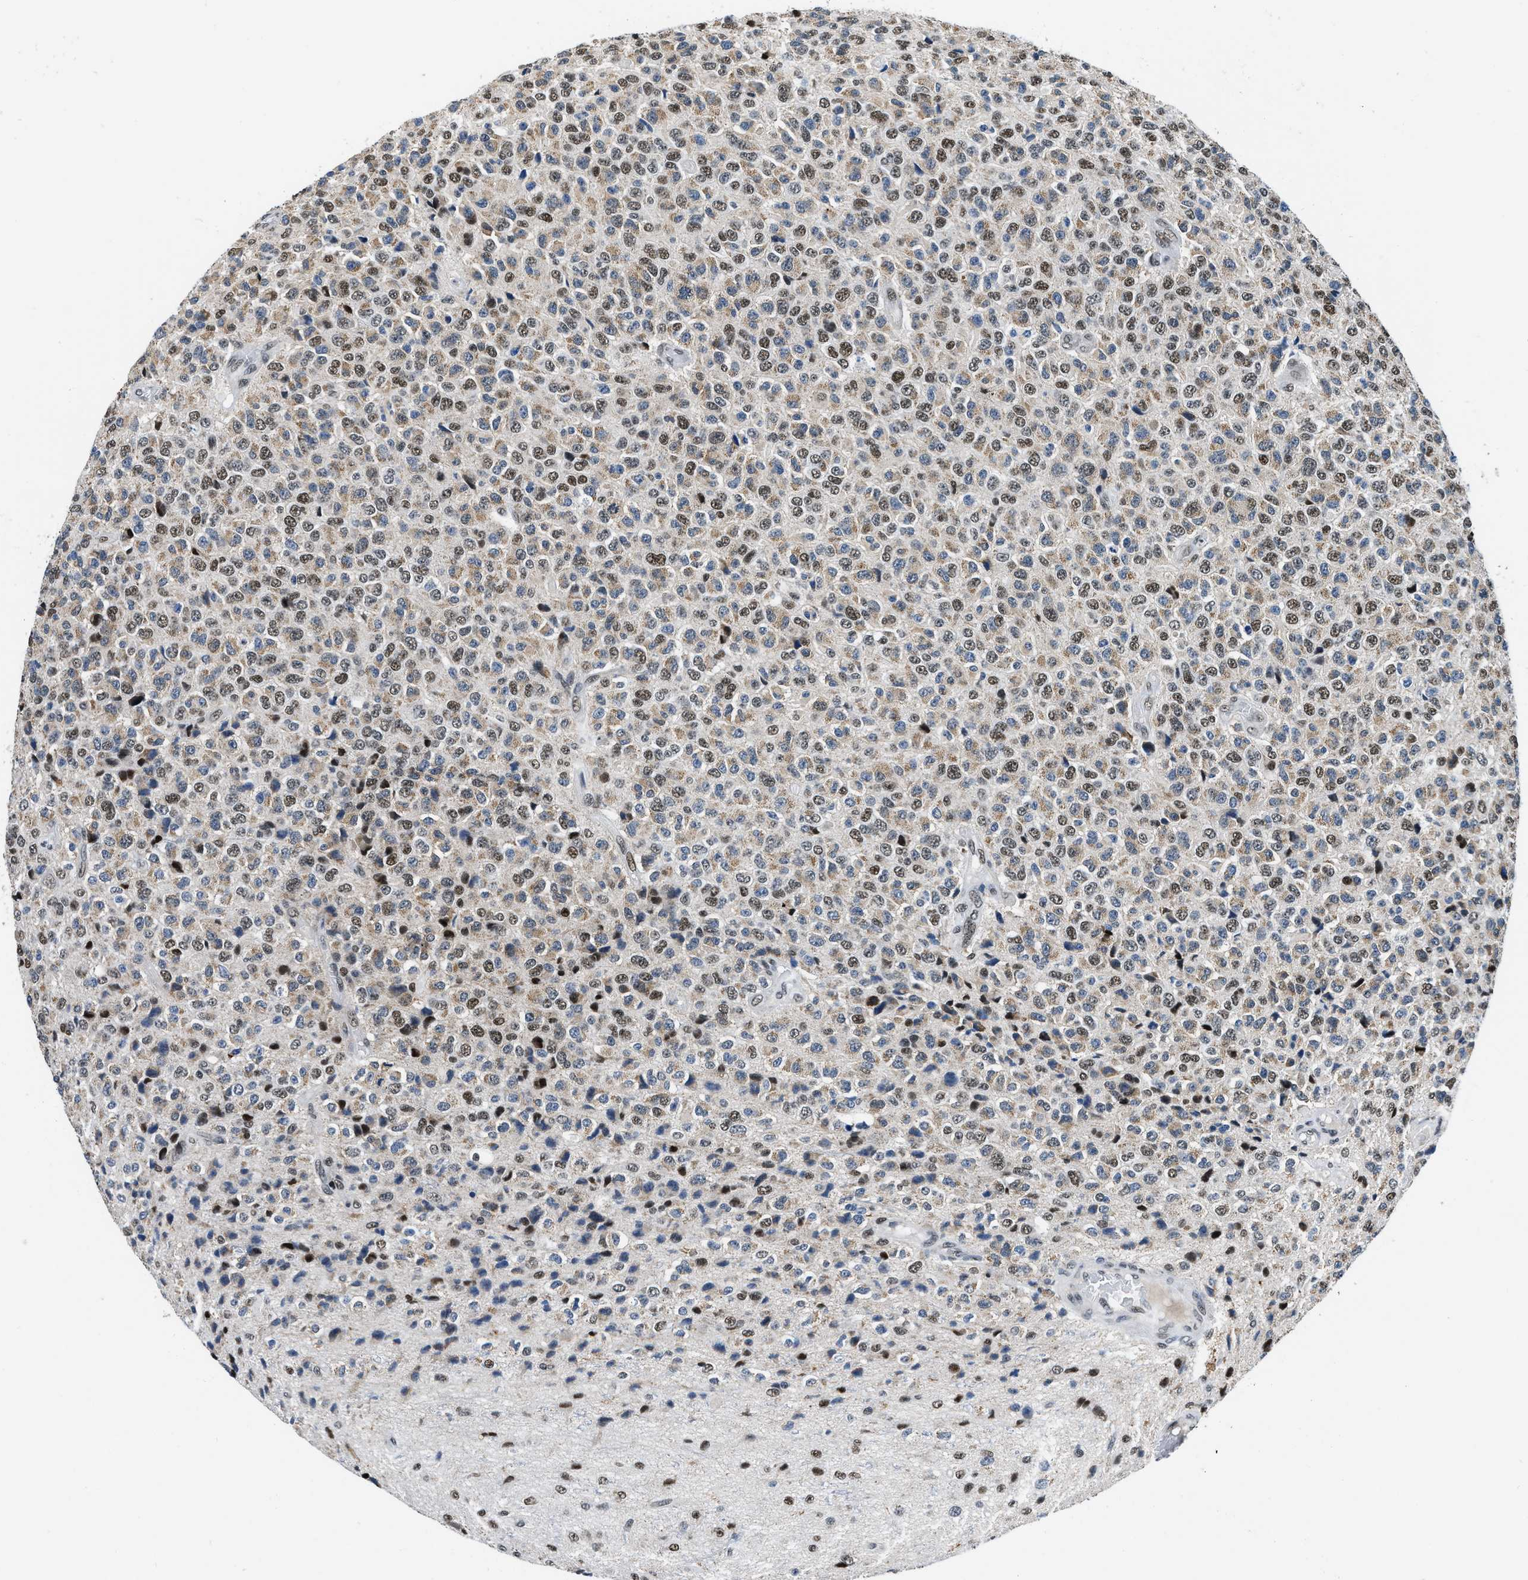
{"staining": {"intensity": "moderate", "quantity": "25%-75%", "location": "cytoplasmic/membranous,nuclear"}, "tissue": "glioma", "cell_type": "Tumor cells", "image_type": "cancer", "snomed": [{"axis": "morphology", "description": "Glioma, malignant, High grade"}, {"axis": "topography", "description": "pancreas cauda"}], "caption": "A micrograph of malignant glioma (high-grade) stained for a protein exhibits moderate cytoplasmic/membranous and nuclear brown staining in tumor cells. The staining was performed using DAB to visualize the protein expression in brown, while the nuclei were stained in blue with hematoxylin (Magnification: 20x).", "gene": "KDM3B", "patient": {"sex": "male", "age": 60}}